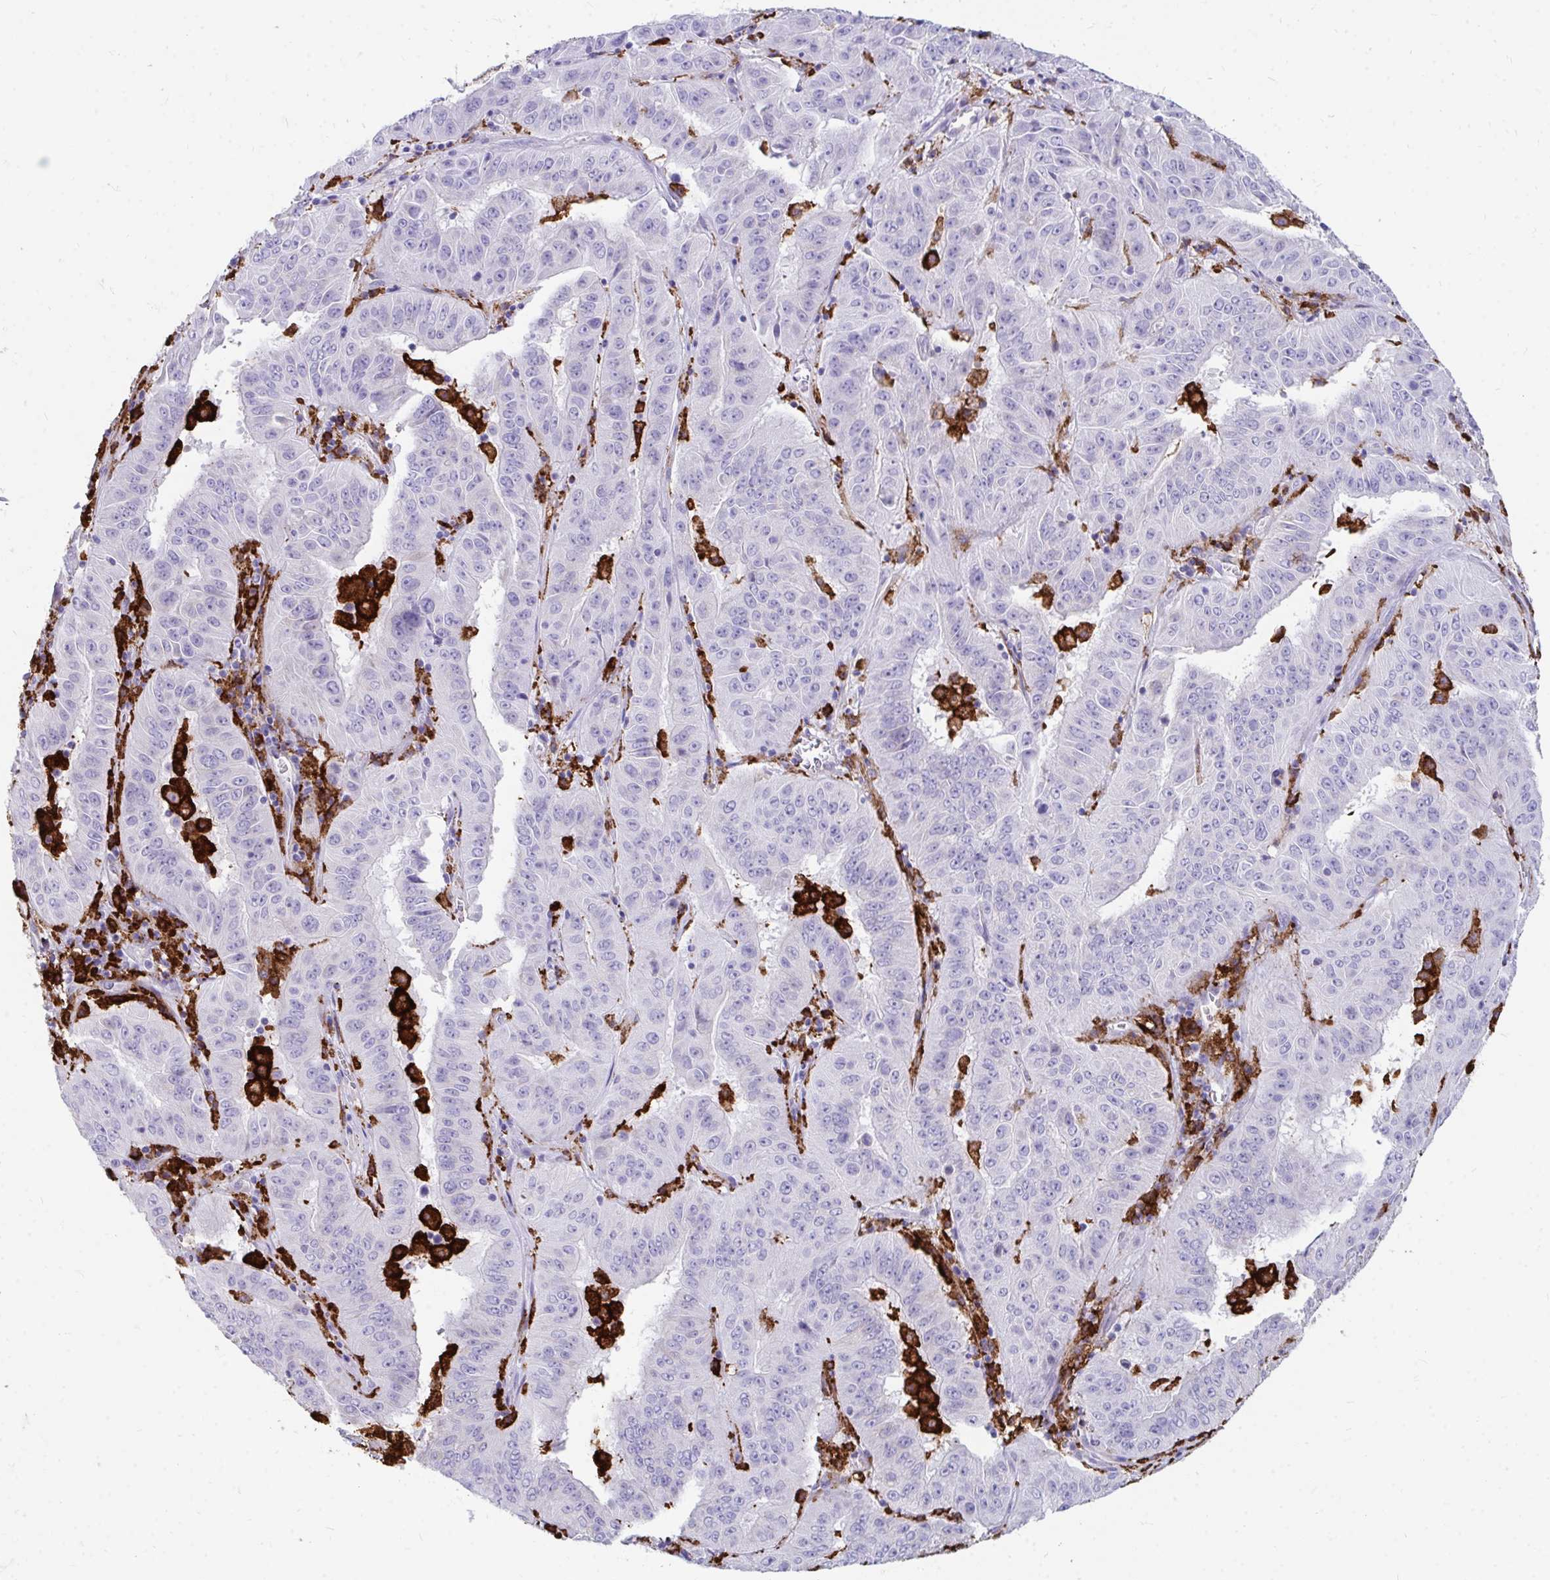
{"staining": {"intensity": "negative", "quantity": "none", "location": "none"}, "tissue": "pancreatic cancer", "cell_type": "Tumor cells", "image_type": "cancer", "snomed": [{"axis": "morphology", "description": "Adenocarcinoma, NOS"}, {"axis": "topography", "description": "Pancreas"}], "caption": "Image shows no protein positivity in tumor cells of pancreatic cancer (adenocarcinoma) tissue. The staining was performed using DAB to visualize the protein expression in brown, while the nuclei were stained in blue with hematoxylin (Magnification: 20x).", "gene": "CD163", "patient": {"sex": "male", "age": 63}}